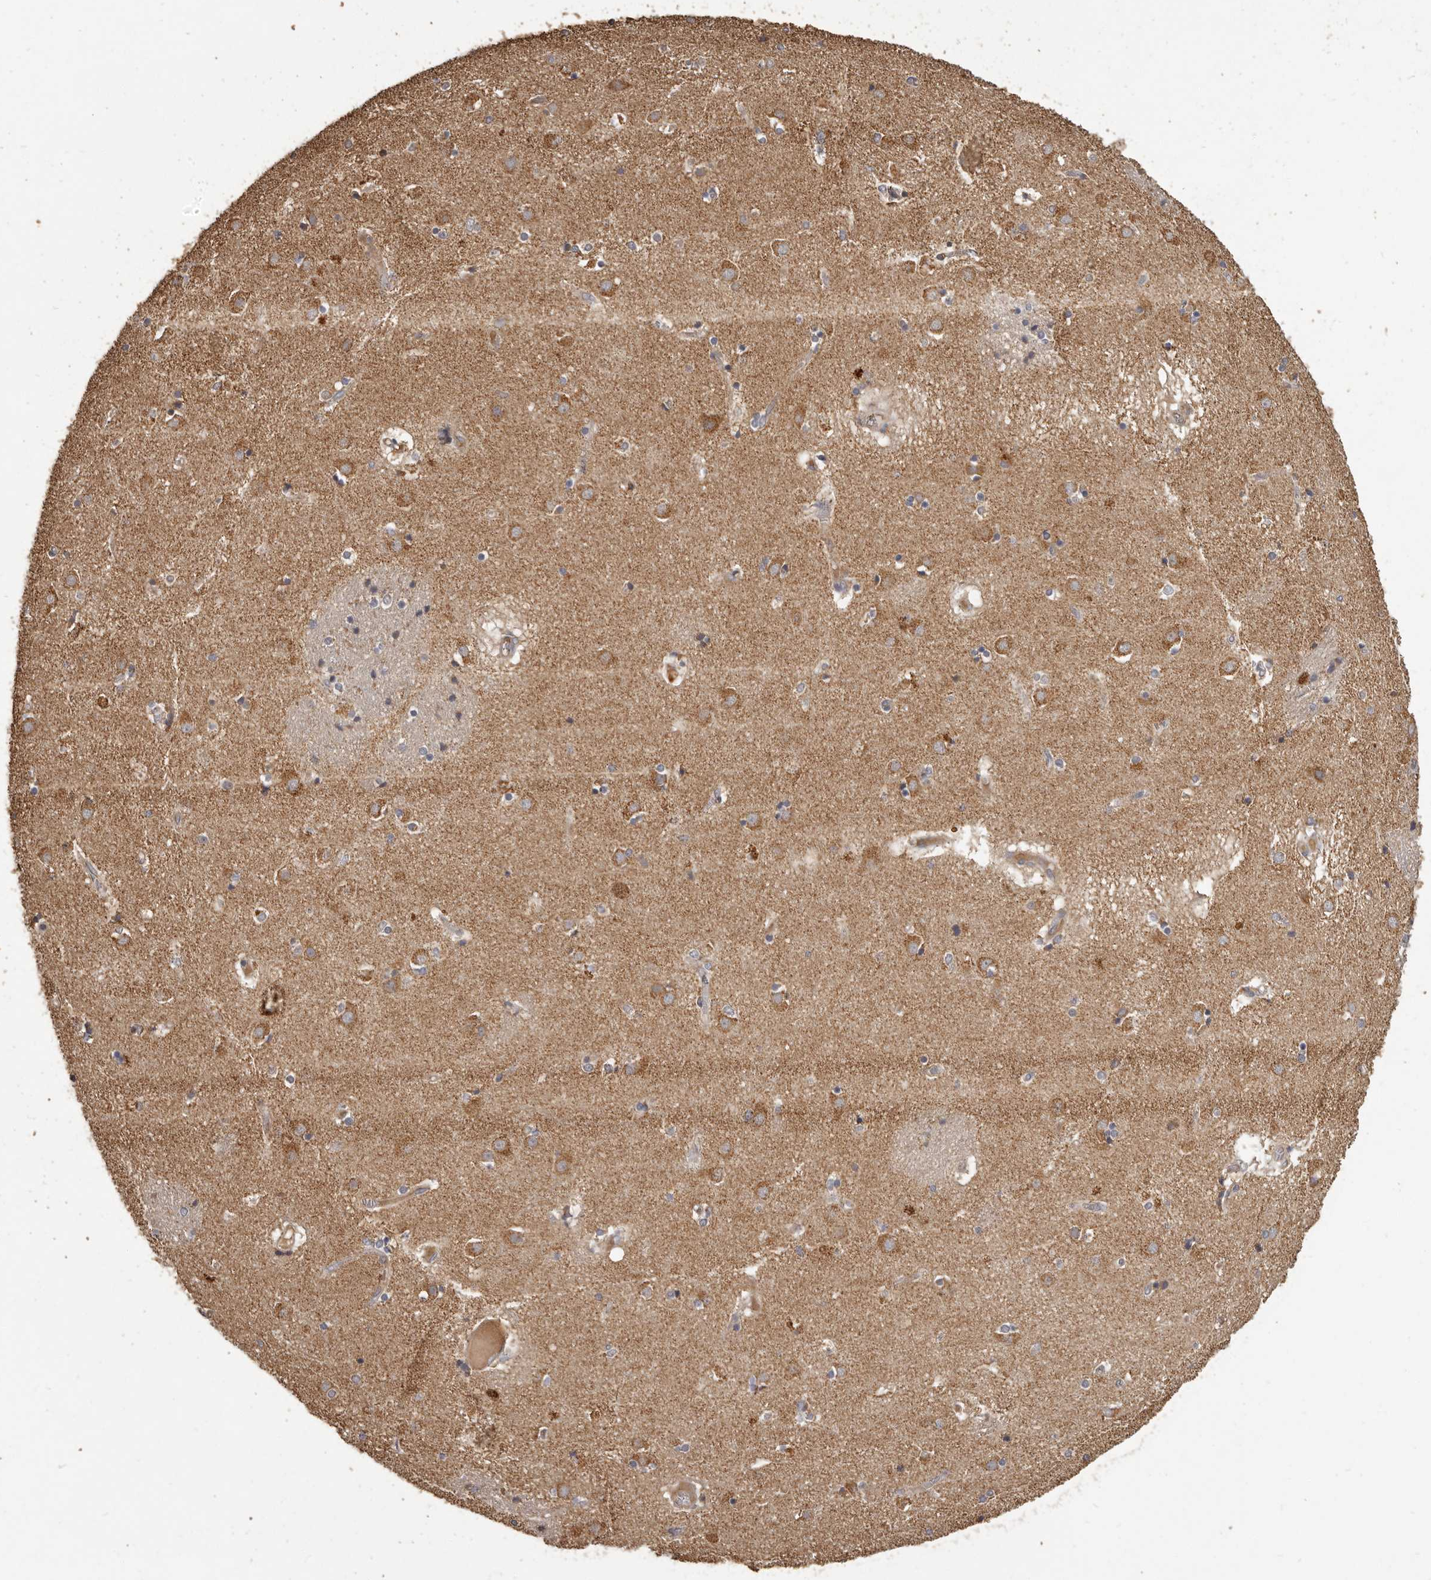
{"staining": {"intensity": "negative", "quantity": "none", "location": "none"}, "tissue": "caudate", "cell_type": "Glial cells", "image_type": "normal", "snomed": [{"axis": "morphology", "description": "Normal tissue, NOS"}, {"axis": "topography", "description": "Lateral ventricle wall"}], "caption": "Micrograph shows no protein expression in glial cells of normal caudate.", "gene": "MGAT5", "patient": {"sex": "male", "age": 70}}